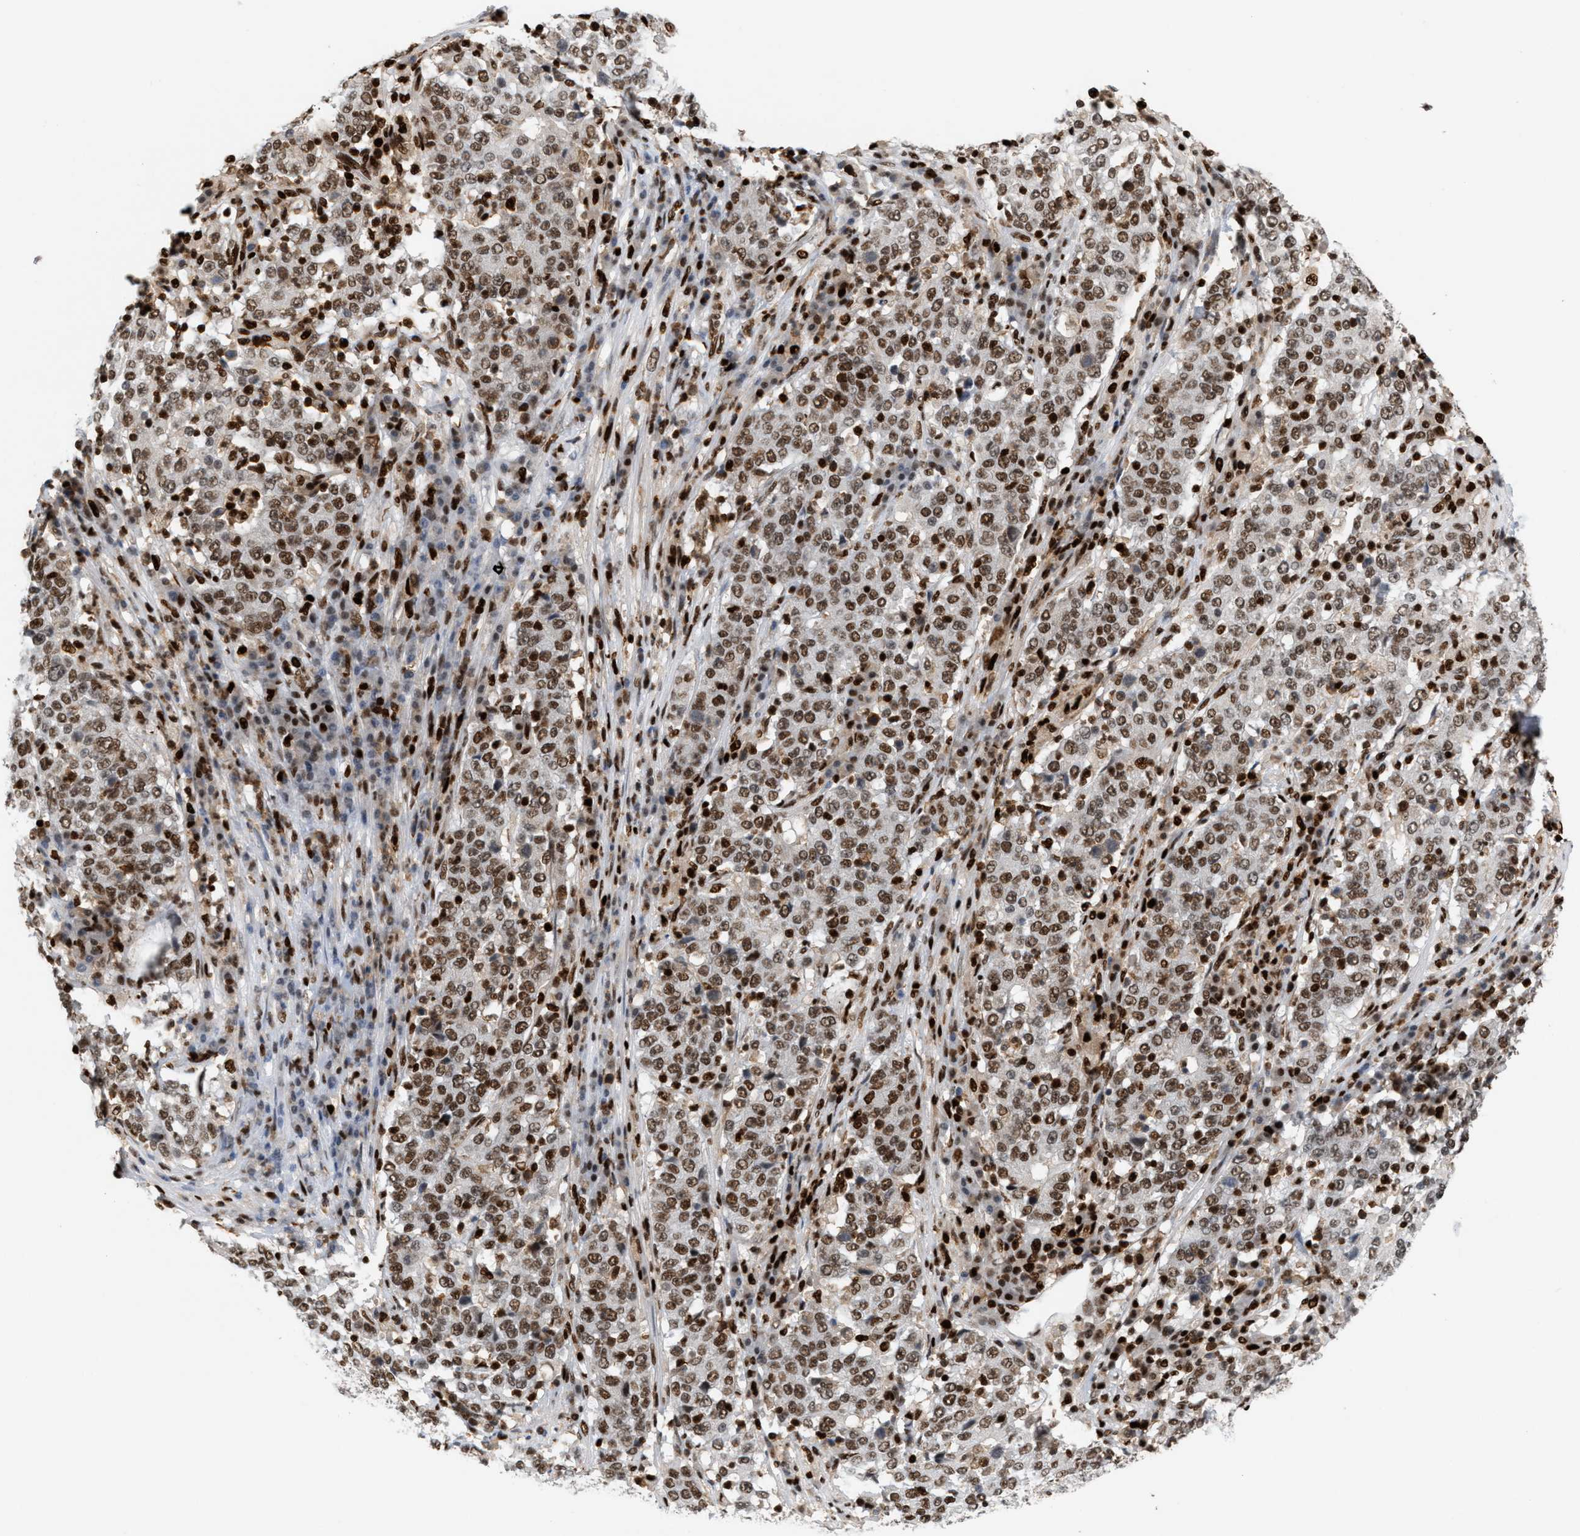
{"staining": {"intensity": "moderate", "quantity": ">75%", "location": "nuclear"}, "tissue": "stomach cancer", "cell_type": "Tumor cells", "image_type": "cancer", "snomed": [{"axis": "morphology", "description": "Adenocarcinoma, NOS"}, {"axis": "topography", "description": "Stomach"}], "caption": "The micrograph demonstrates staining of adenocarcinoma (stomach), revealing moderate nuclear protein positivity (brown color) within tumor cells.", "gene": "RNASEK-C17orf49", "patient": {"sex": "male", "age": 59}}